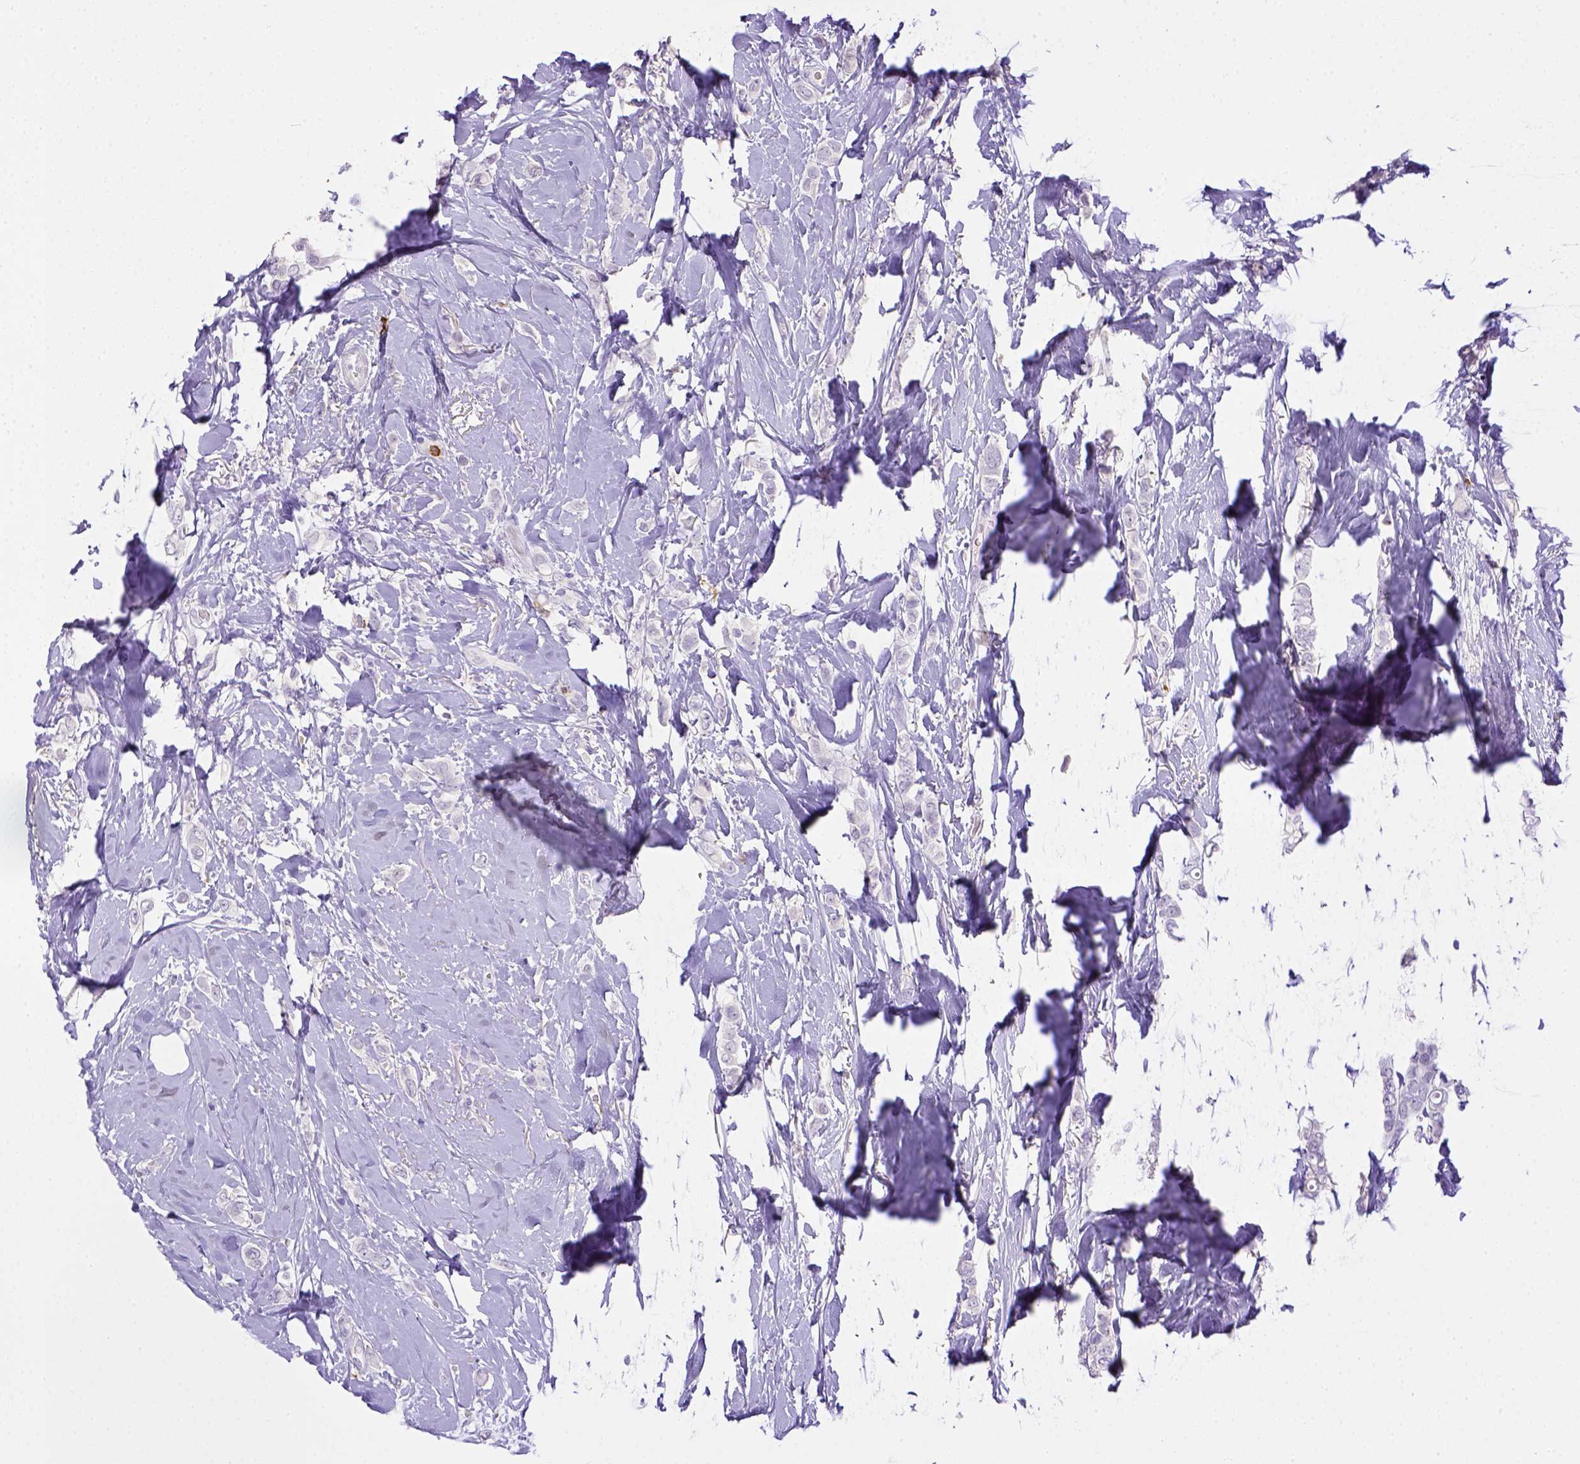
{"staining": {"intensity": "negative", "quantity": "none", "location": "none"}, "tissue": "breast cancer", "cell_type": "Tumor cells", "image_type": "cancer", "snomed": [{"axis": "morphology", "description": "Lobular carcinoma"}, {"axis": "topography", "description": "Breast"}], "caption": "Immunohistochemistry (IHC) histopathology image of neoplastic tissue: human breast cancer stained with DAB (3,3'-diaminobenzidine) exhibits no significant protein expression in tumor cells.", "gene": "ITGAM", "patient": {"sex": "female", "age": 66}}